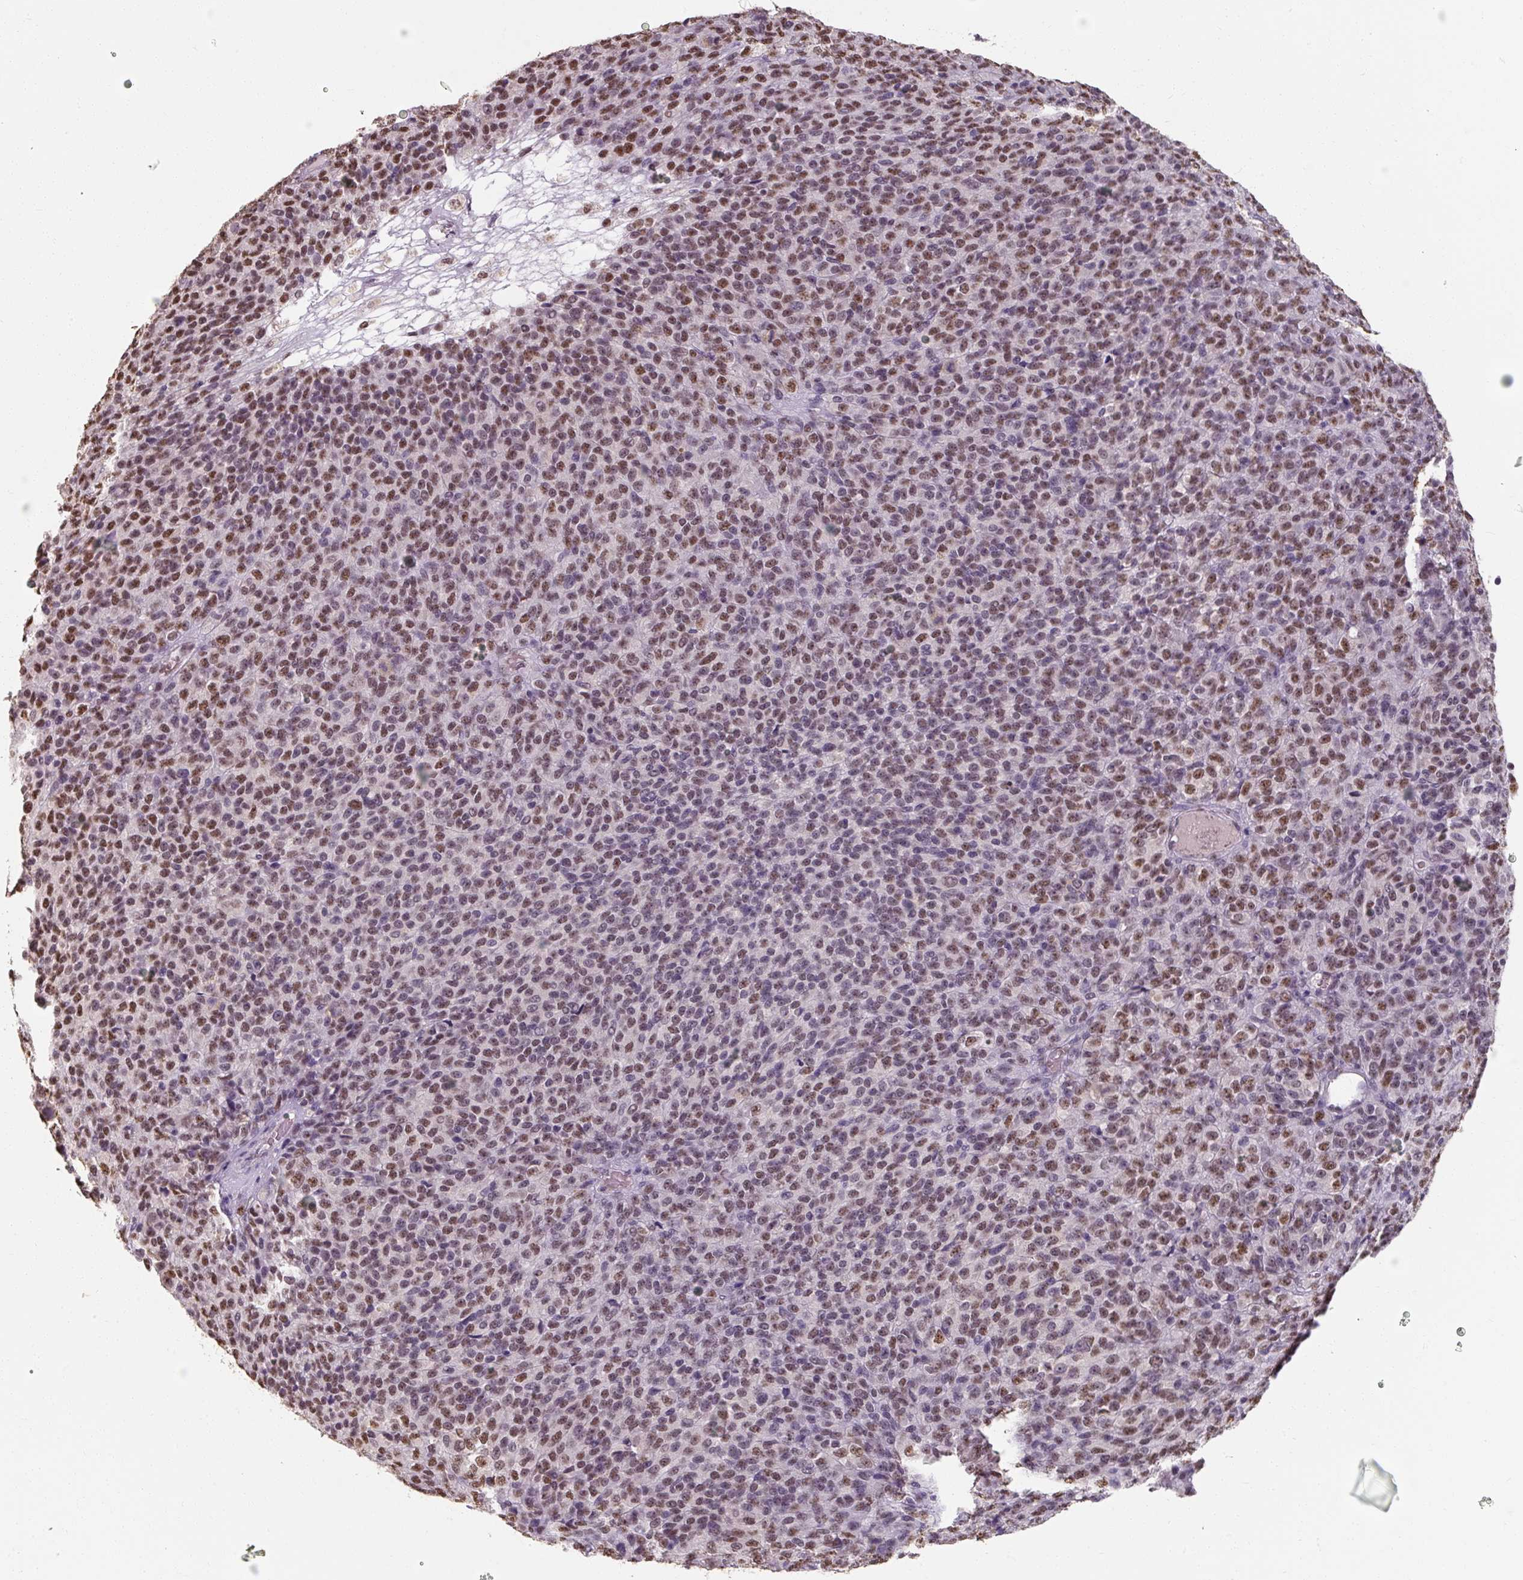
{"staining": {"intensity": "moderate", "quantity": "25%-75%", "location": "nuclear"}, "tissue": "melanoma", "cell_type": "Tumor cells", "image_type": "cancer", "snomed": [{"axis": "morphology", "description": "Malignant melanoma, Metastatic site"}, {"axis": "topography", "description": "Brain"}], "caption": "A photomicrograph of human malignant melanoma (metastatic site) stained for a protein exhibits moderate nuclear brown staining in tumor cells.", "gene": "ZFTRAF1", "patient": {"sex": "female", "age": 56}}